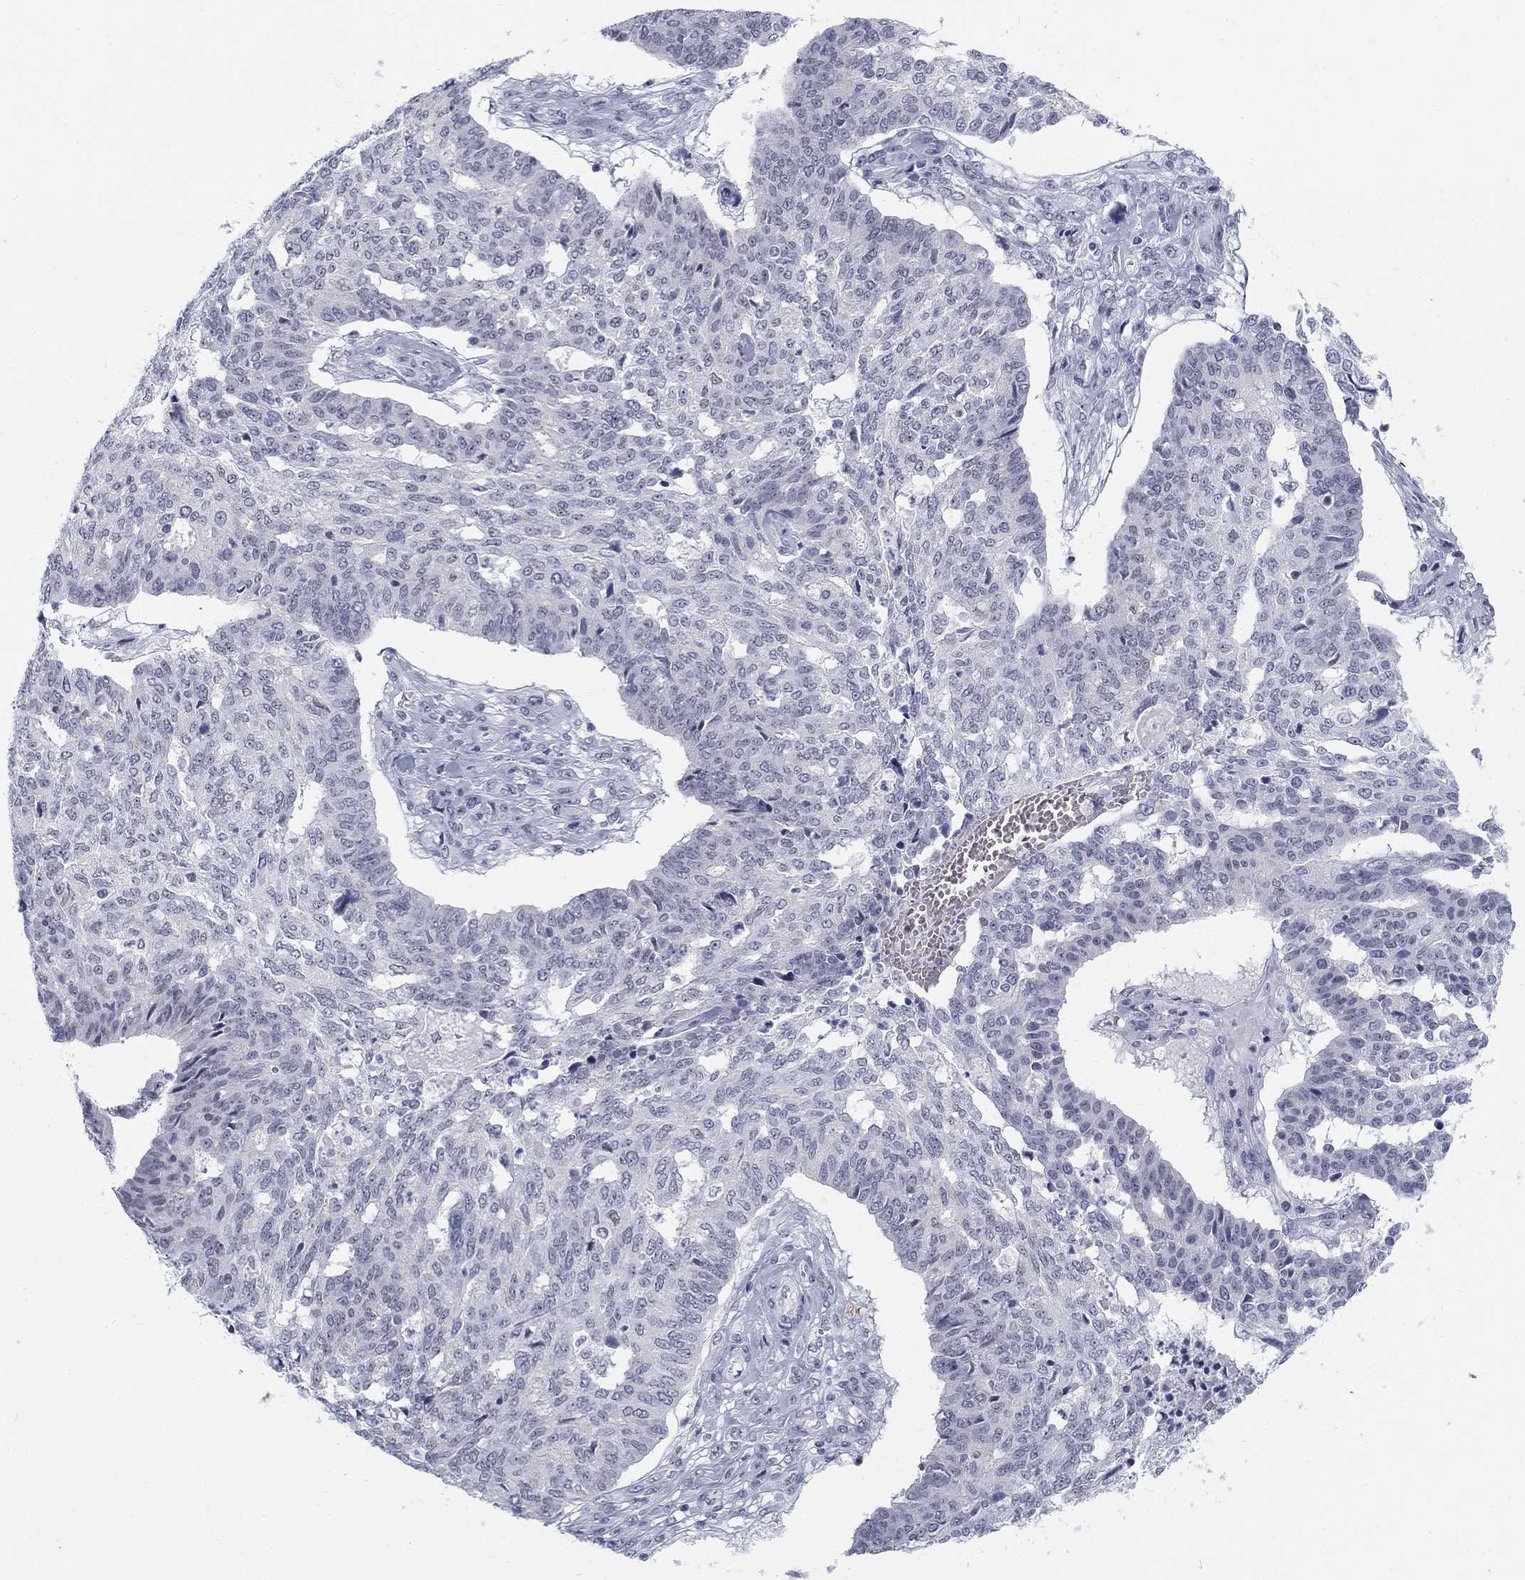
{"staining": {"intensity": "negative", "quantity": "none", "location": "none"}, "tissue": "ovarian cancer", "cell_type": "Tumor cells", "image_type": "cancer", "snomed": [{"axis": "morphology", "description": "Cystadenocarcinoma, serous, NOS"}, {"axis": "topography", "description": "Ovary"}], "caption": "Human ovarian serous cystadenocarcinoma stained for a protein using IHC demonstrates no staining in tumor cells.", "gene": "DMTN", "patient": {"sex": "female", "age": 67}}